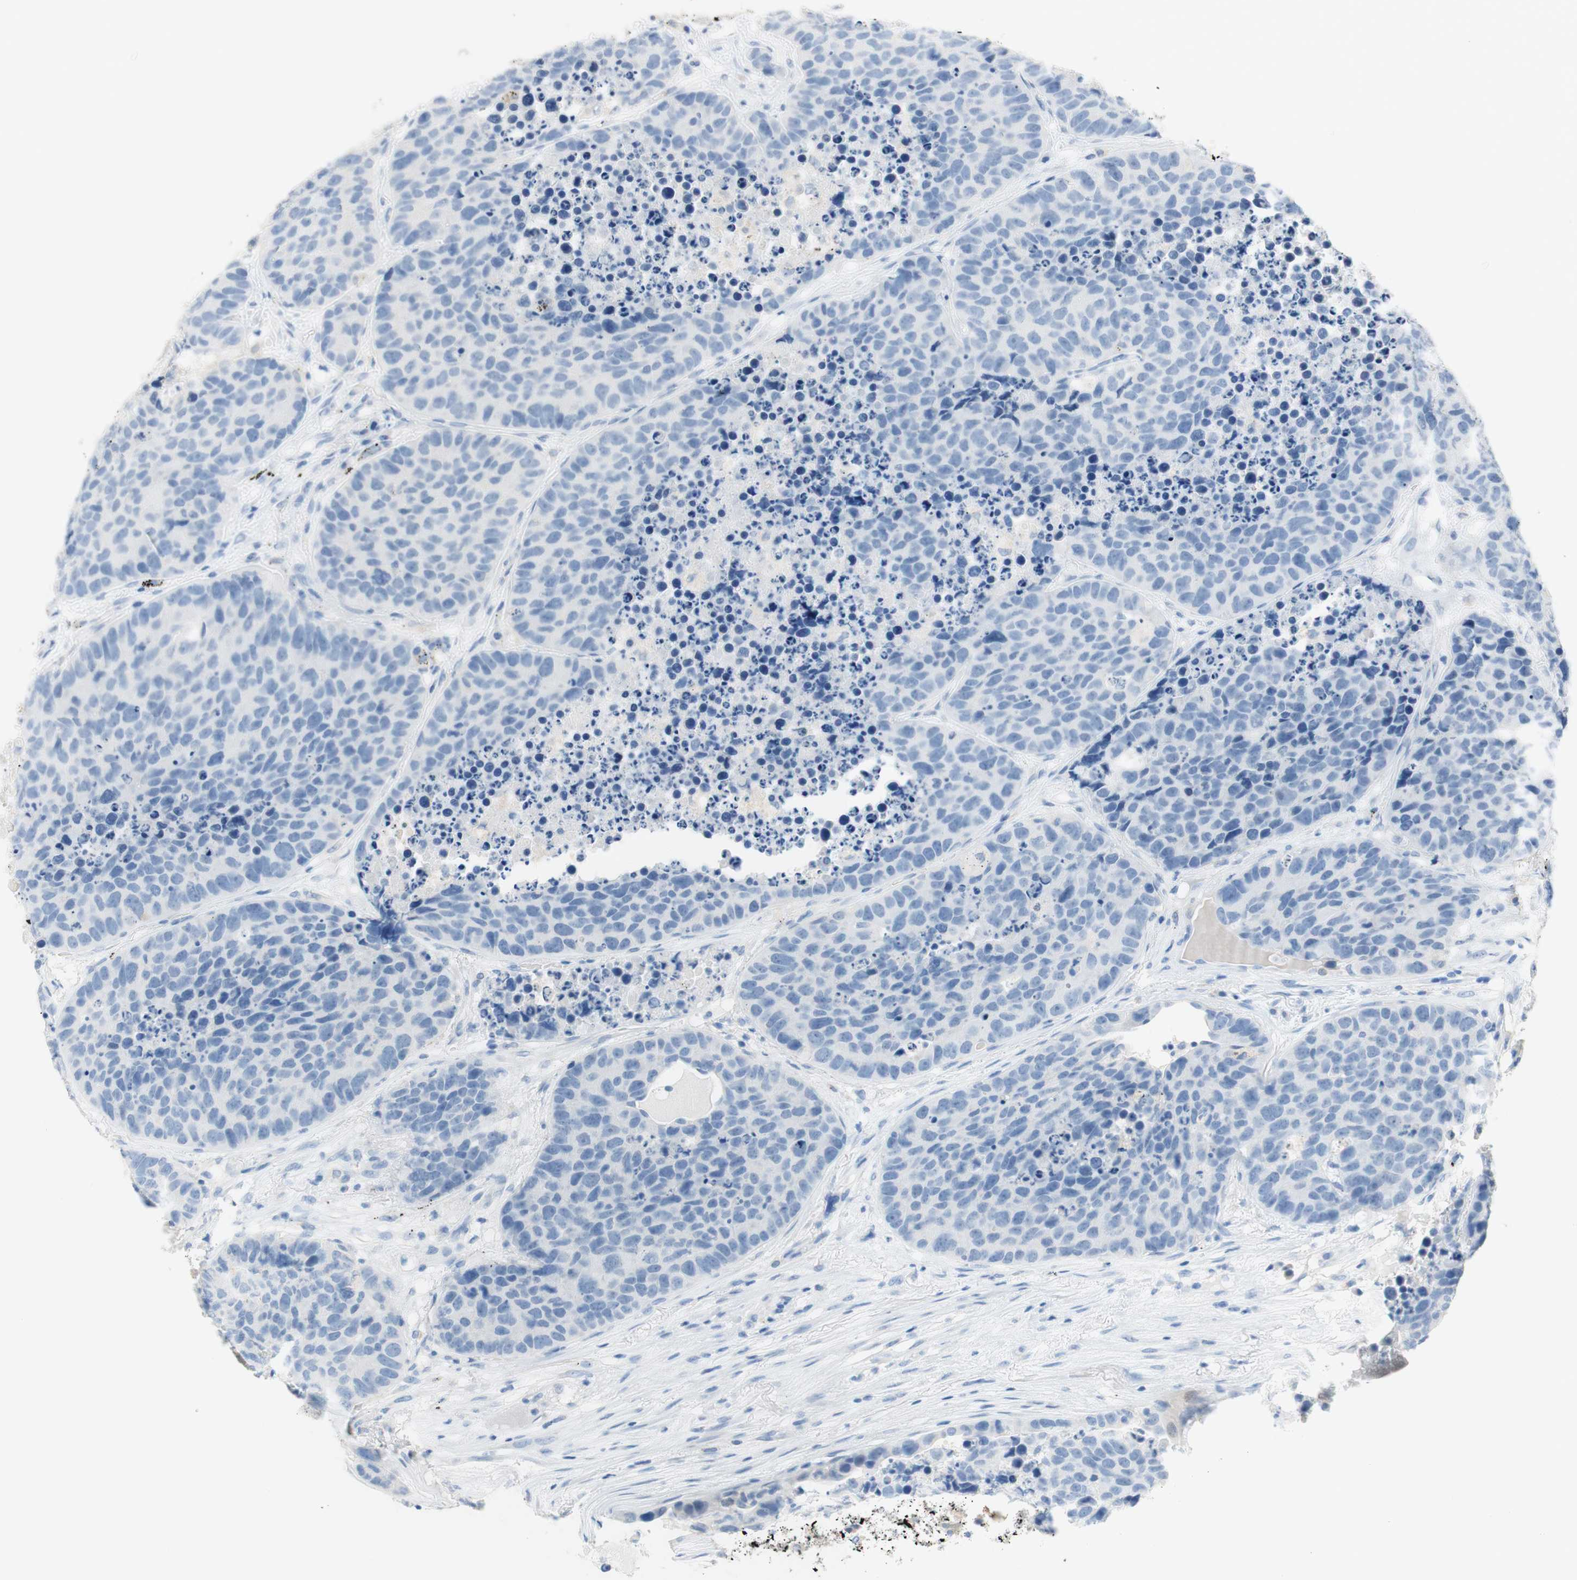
{"staining": {"intensity": "negative", "quantity": "none", "location": "none"}, "tissue": "carcinoid", "cell_type": "Tumor cells", "image_type": "cancer", "snomed": [{"axis": "morphology", "description": "Carcinoid, malignant, NOS"}, {"axis": "topography", "description": "Lung"}], "caption": "Tumor cells are negative for brown protein staining in carcinoid.", "gene": "POLR2J3", "patient": {"sex": "male", "age": 60}}